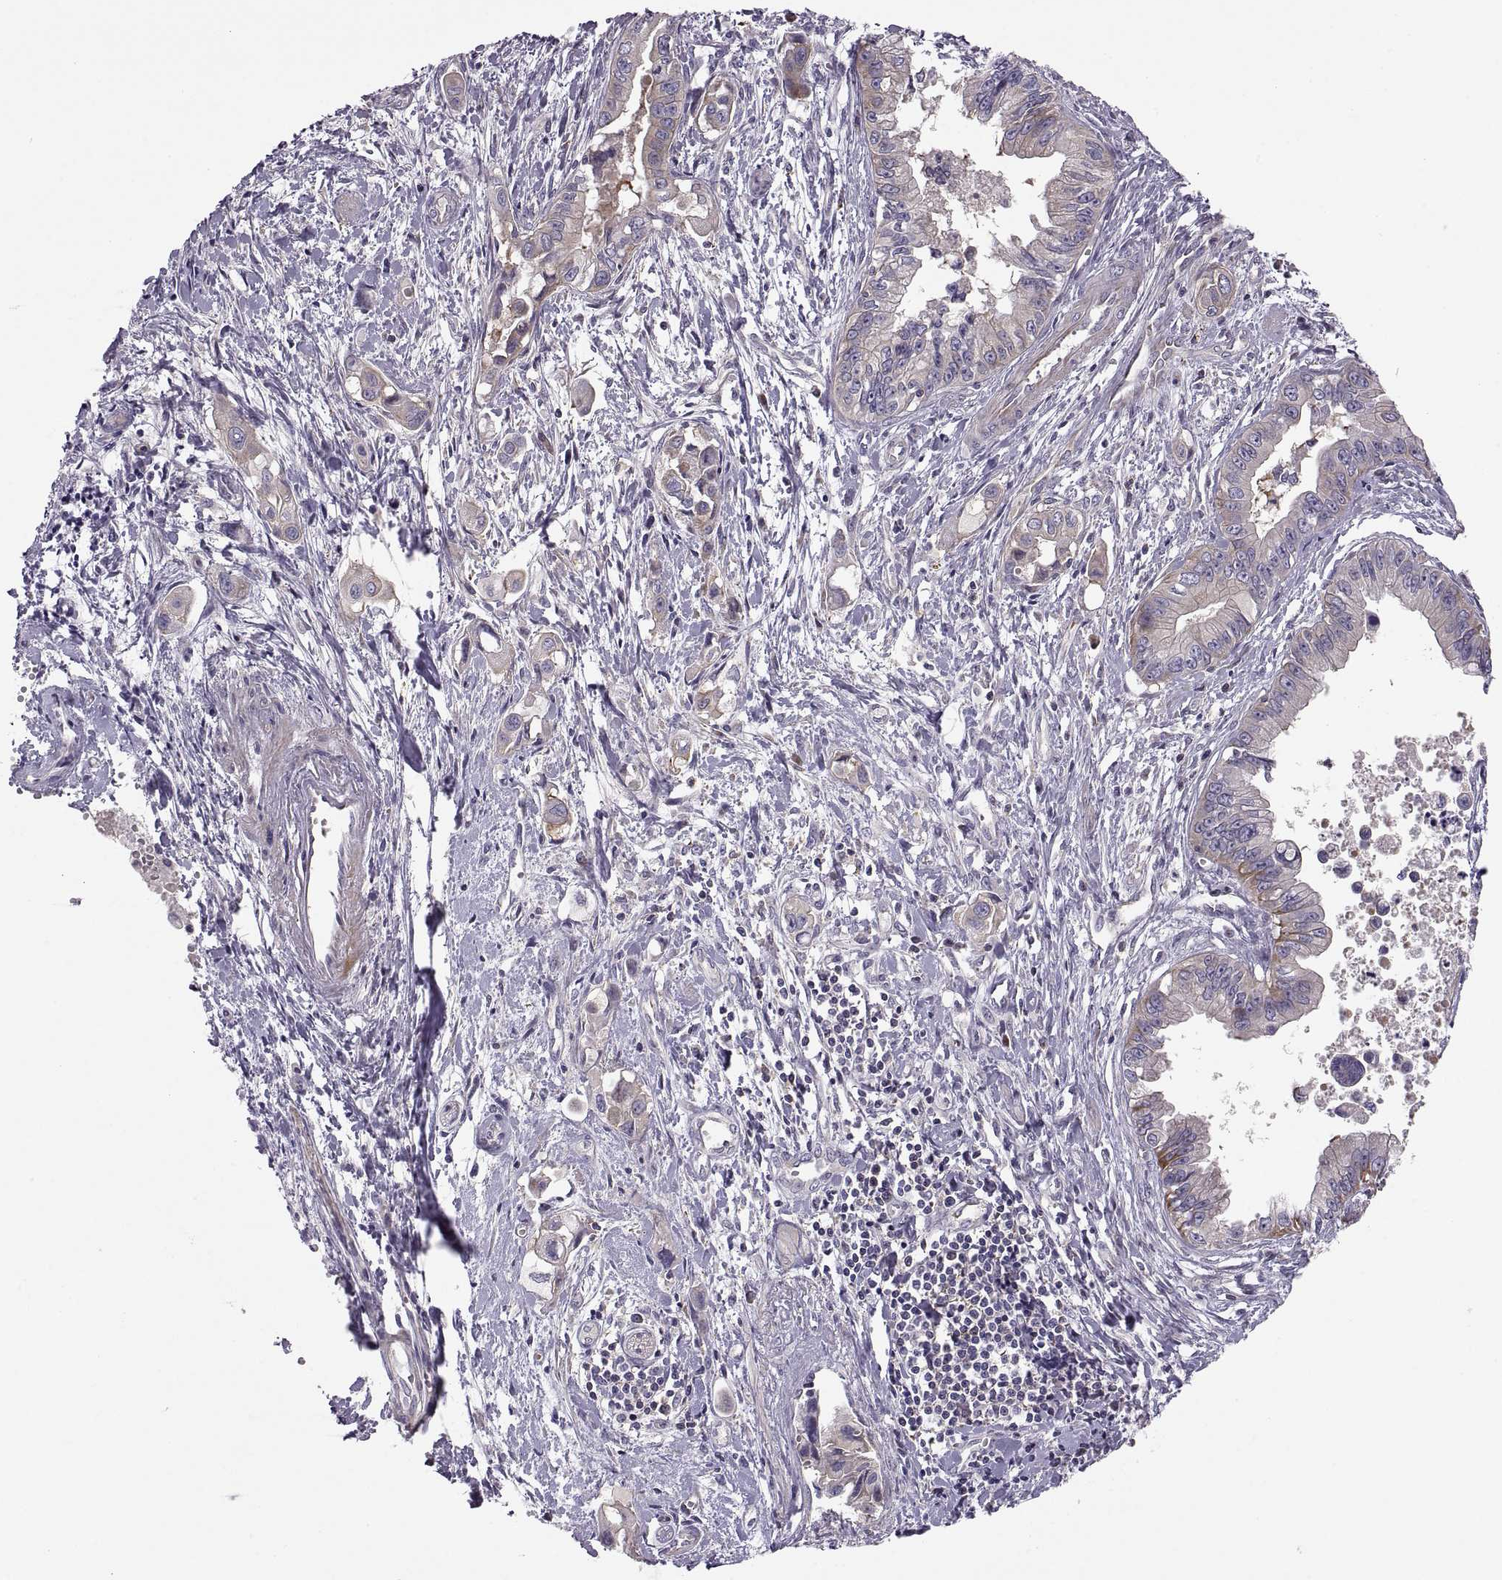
{"staining": {"intensity": "strong", "quantity": "<25%", "location": "cytoplasmic/membranous"}, "tissue": "pancreatic cancer", "cell_type": "Tumor cells", "image_type": "cancer", "snomed": [{"axis": "morphology", "description": "Adenocarcinoma, NOS"}, {"axis": "topography", "description": "Pancreas"}], "caption": "Immunohistochemical staining of adenocarcinoma (pancreatic) exhibits medium levels of strong cytoplasmic/membranous protein expression in approximately <25% of tumor cells. The staining was performed using DAB (3,3'-diaminobenzidine) to visualize the protein expression in brown, while the nuclei were stained in blue with hematoxylin (Magnification: 20x).", "gene": "SPATA32", "patient": {"sex": "male", "age": 60}}